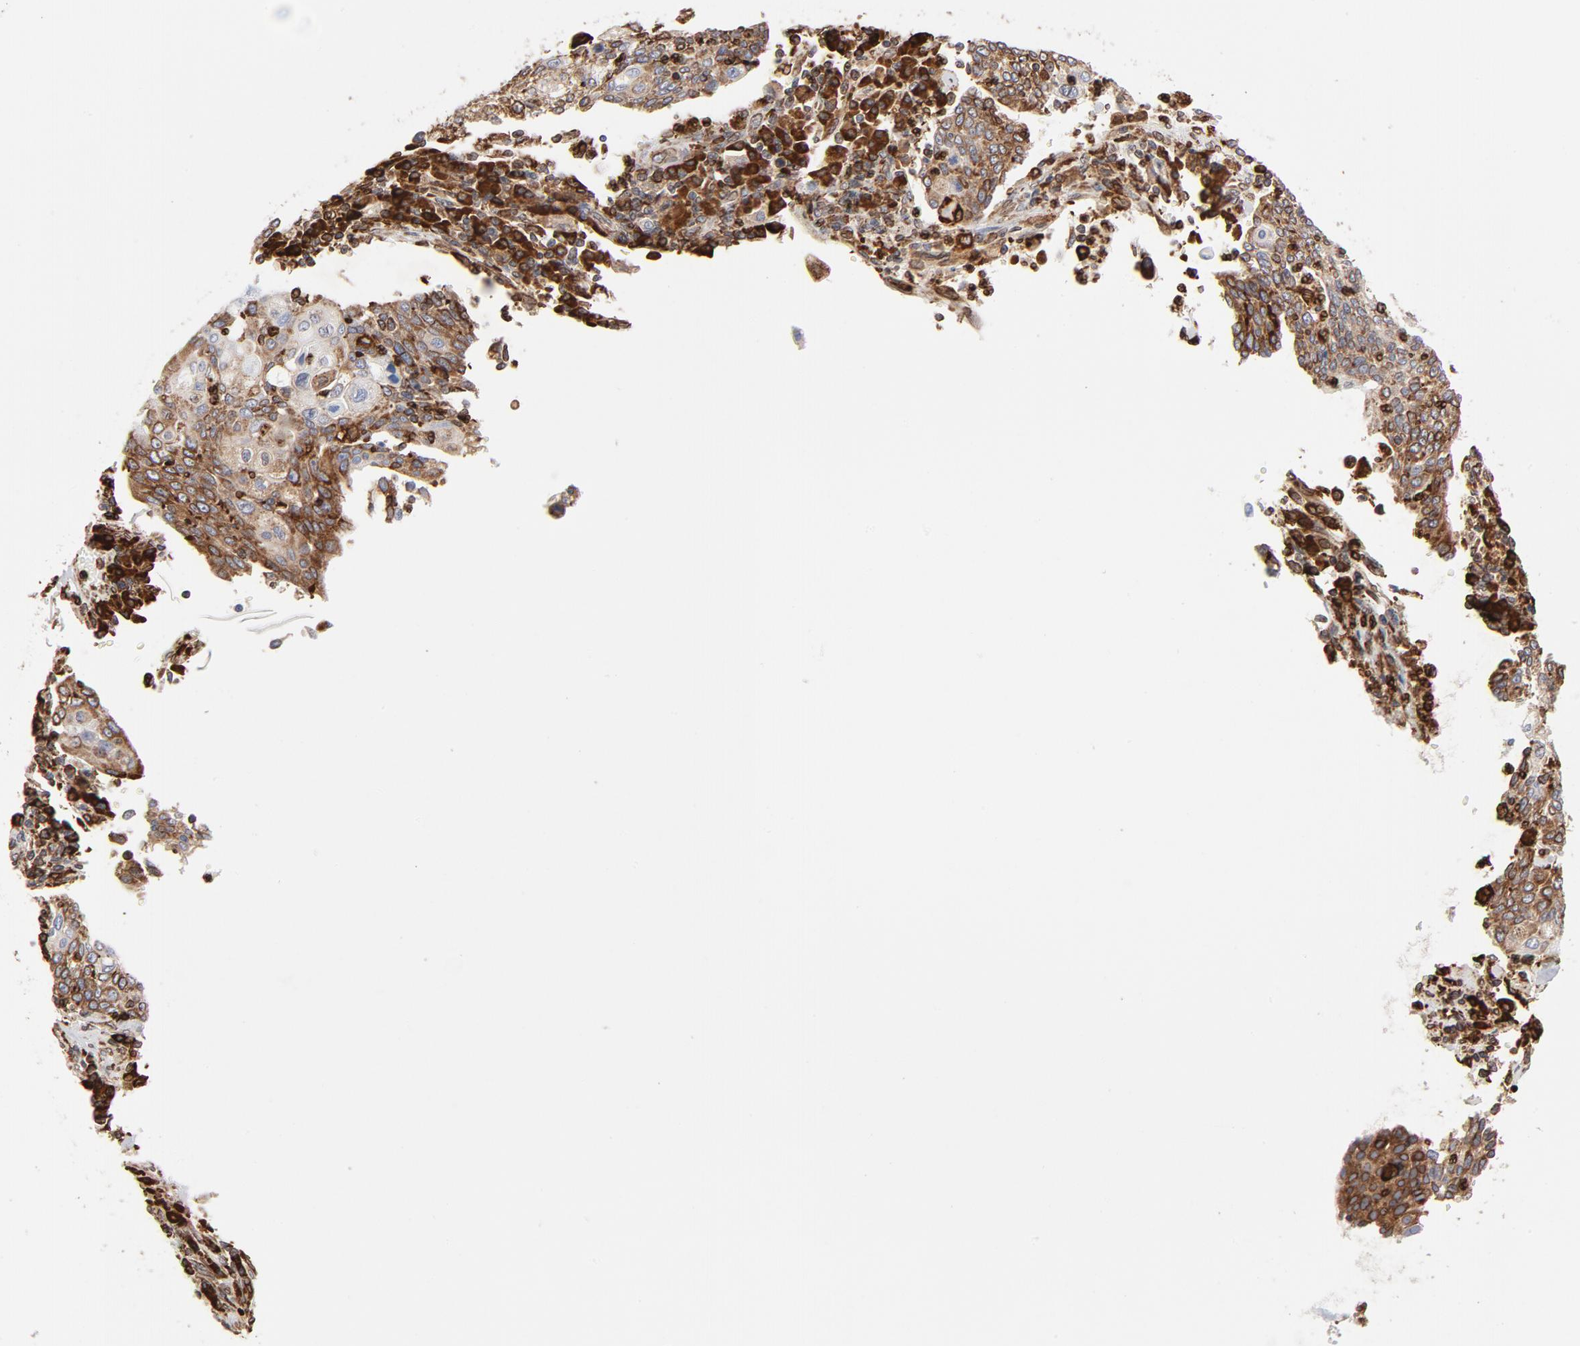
{"staining": {"intensity": "moderate", "quantity": ">75%", "location": "cytoplasmic/membranous"}, "tissue": "cervical cancer", "cell_type": "Tumor cells", "image_type": "cancer", "snomed": [{"axis": "morphology", "description": "Squamous cell carcinoma, NOS"}, {"axis": "topography", "description": "Cervix"}], "caption": "Immunohistochemical staining of human squamous cell carcinoma (cervical) displays medium levels of moderate cytoplasmic/membranous protein staining in about >75% of tumor cells. (Stains: DAB in brown, nuclei in blue, Microscopy: brightfield microscopy at high magnification).", "gene": "CANX", "patient": {"sex": "female", "age": 40}}